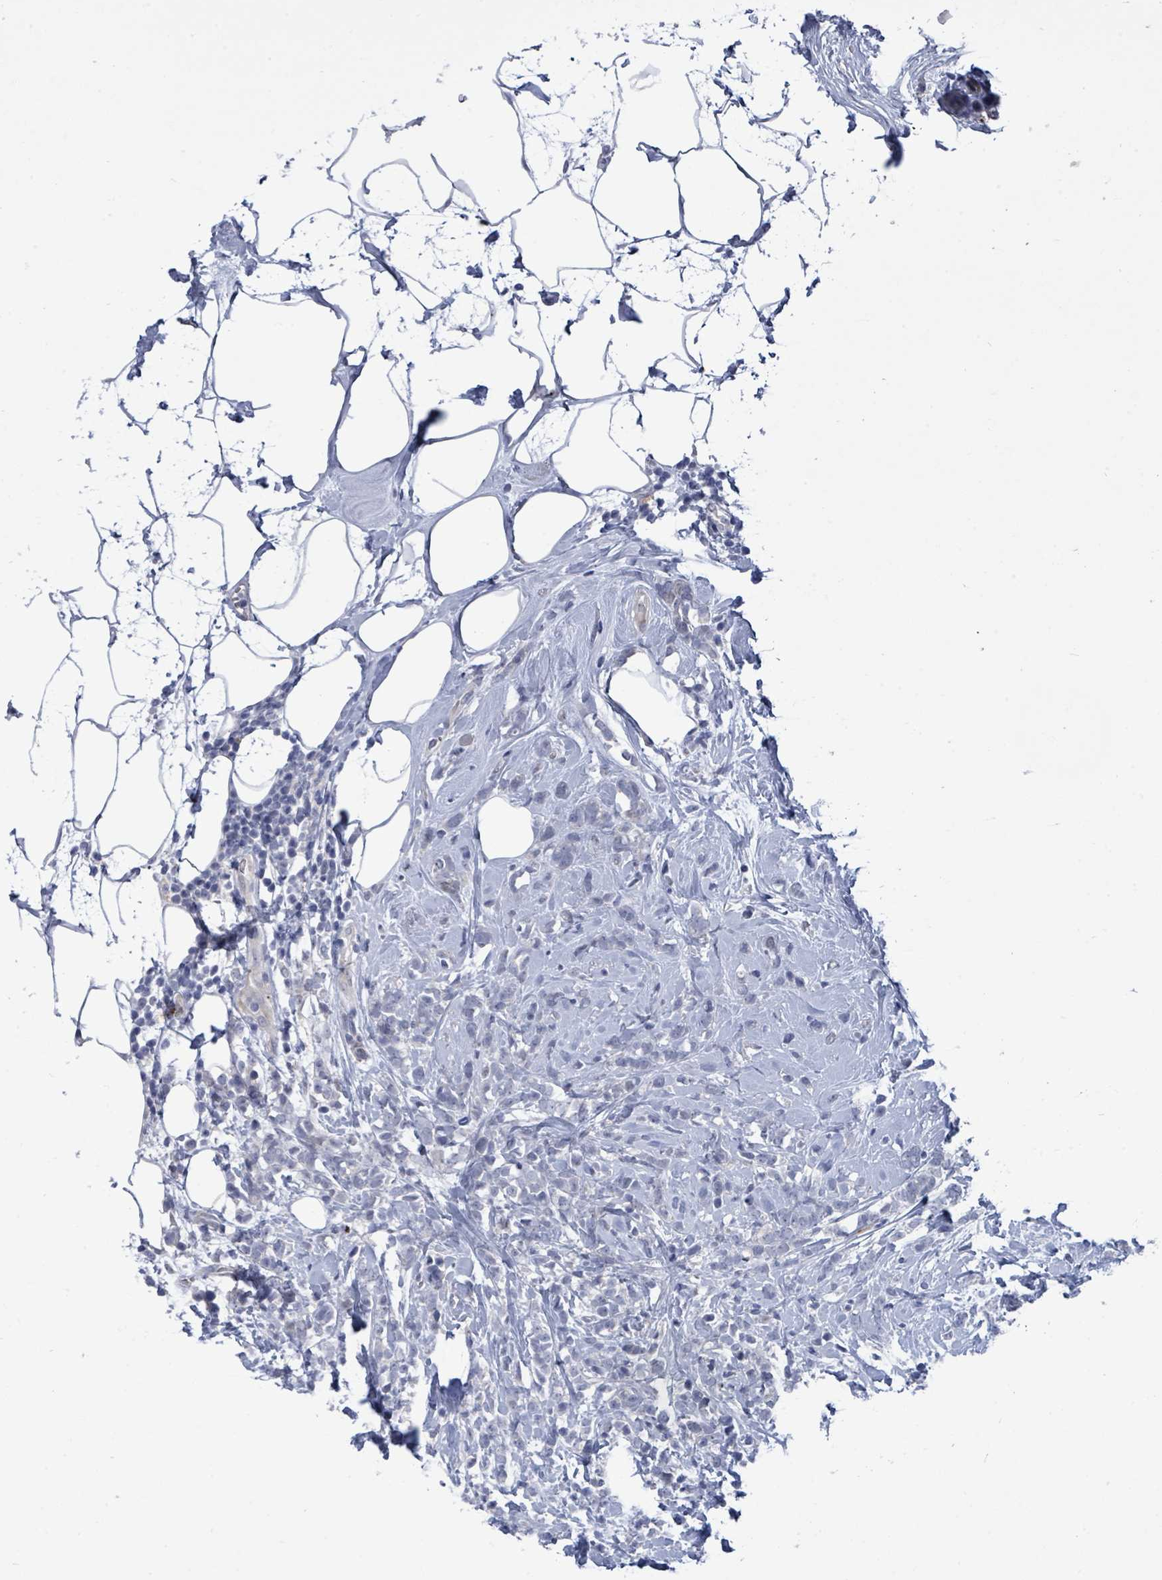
{"staining": {"intensity": "negative", "quantity": "none", "location": "none"}, "tissue": "breast cancer", "cell_type": "Tumor cells", "image_type": "cancer", "snomed": [{"axis": "morphology", "description": "Lobular carcinoma"}, {"axis": "topography", "description": "Breast"}], "caption": "This is an immunohistochemistry image of human lobular carcinoma (breast). There is no staining in tumor cells.", "gene": "CT45A5", "patient": {"sex": "female", "age": 58}}